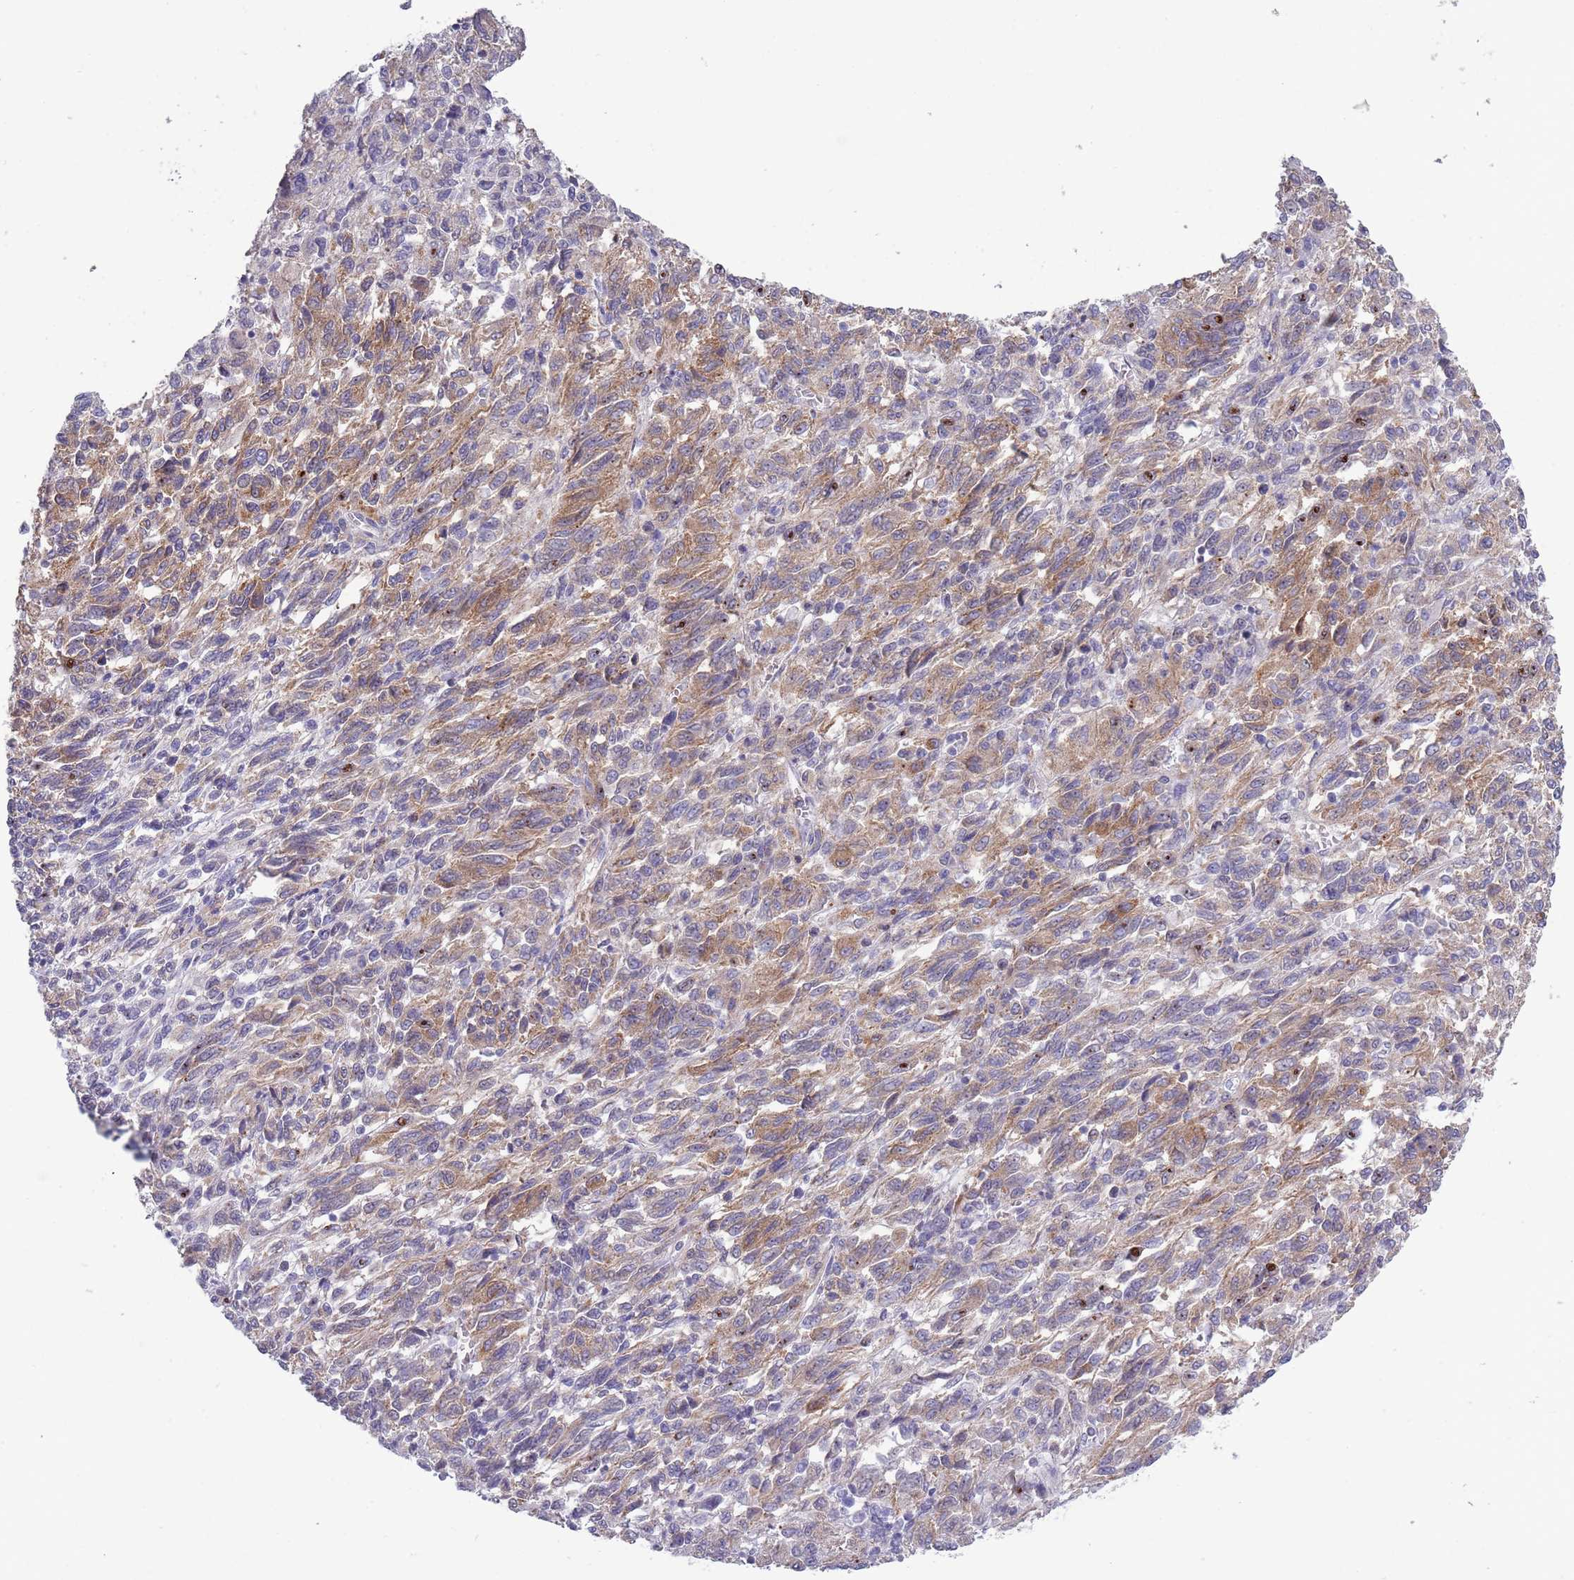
{"staining": {"intensity": "moderate", "quantity": ">75%", "location": "cytoplasmic/membranous"}, "tissue": "melanoma", "cell_type": "Tumor cells", "image_type": "cancer", "snomed": [{"axis": "morphology", "description": "Malignant melanoma, Metastatic site"}, {"axis": "topography", "description": "Lung"}], "caption": "IHC staining of melanoma, which demonstrates medium levels of moderate cytoplasmic/membranous expression in approximately >75% of tumor cells indicating moderate cytoplasmic/membranous protein expression. The staining was performed using DAB (3,3'-diaminobenzidine) (brown) for protein detection and nuclei were counterstained in hematoxylin (blue).", "gene": "ACSBG1", "patient": {"sex": "male", "age": 64}}